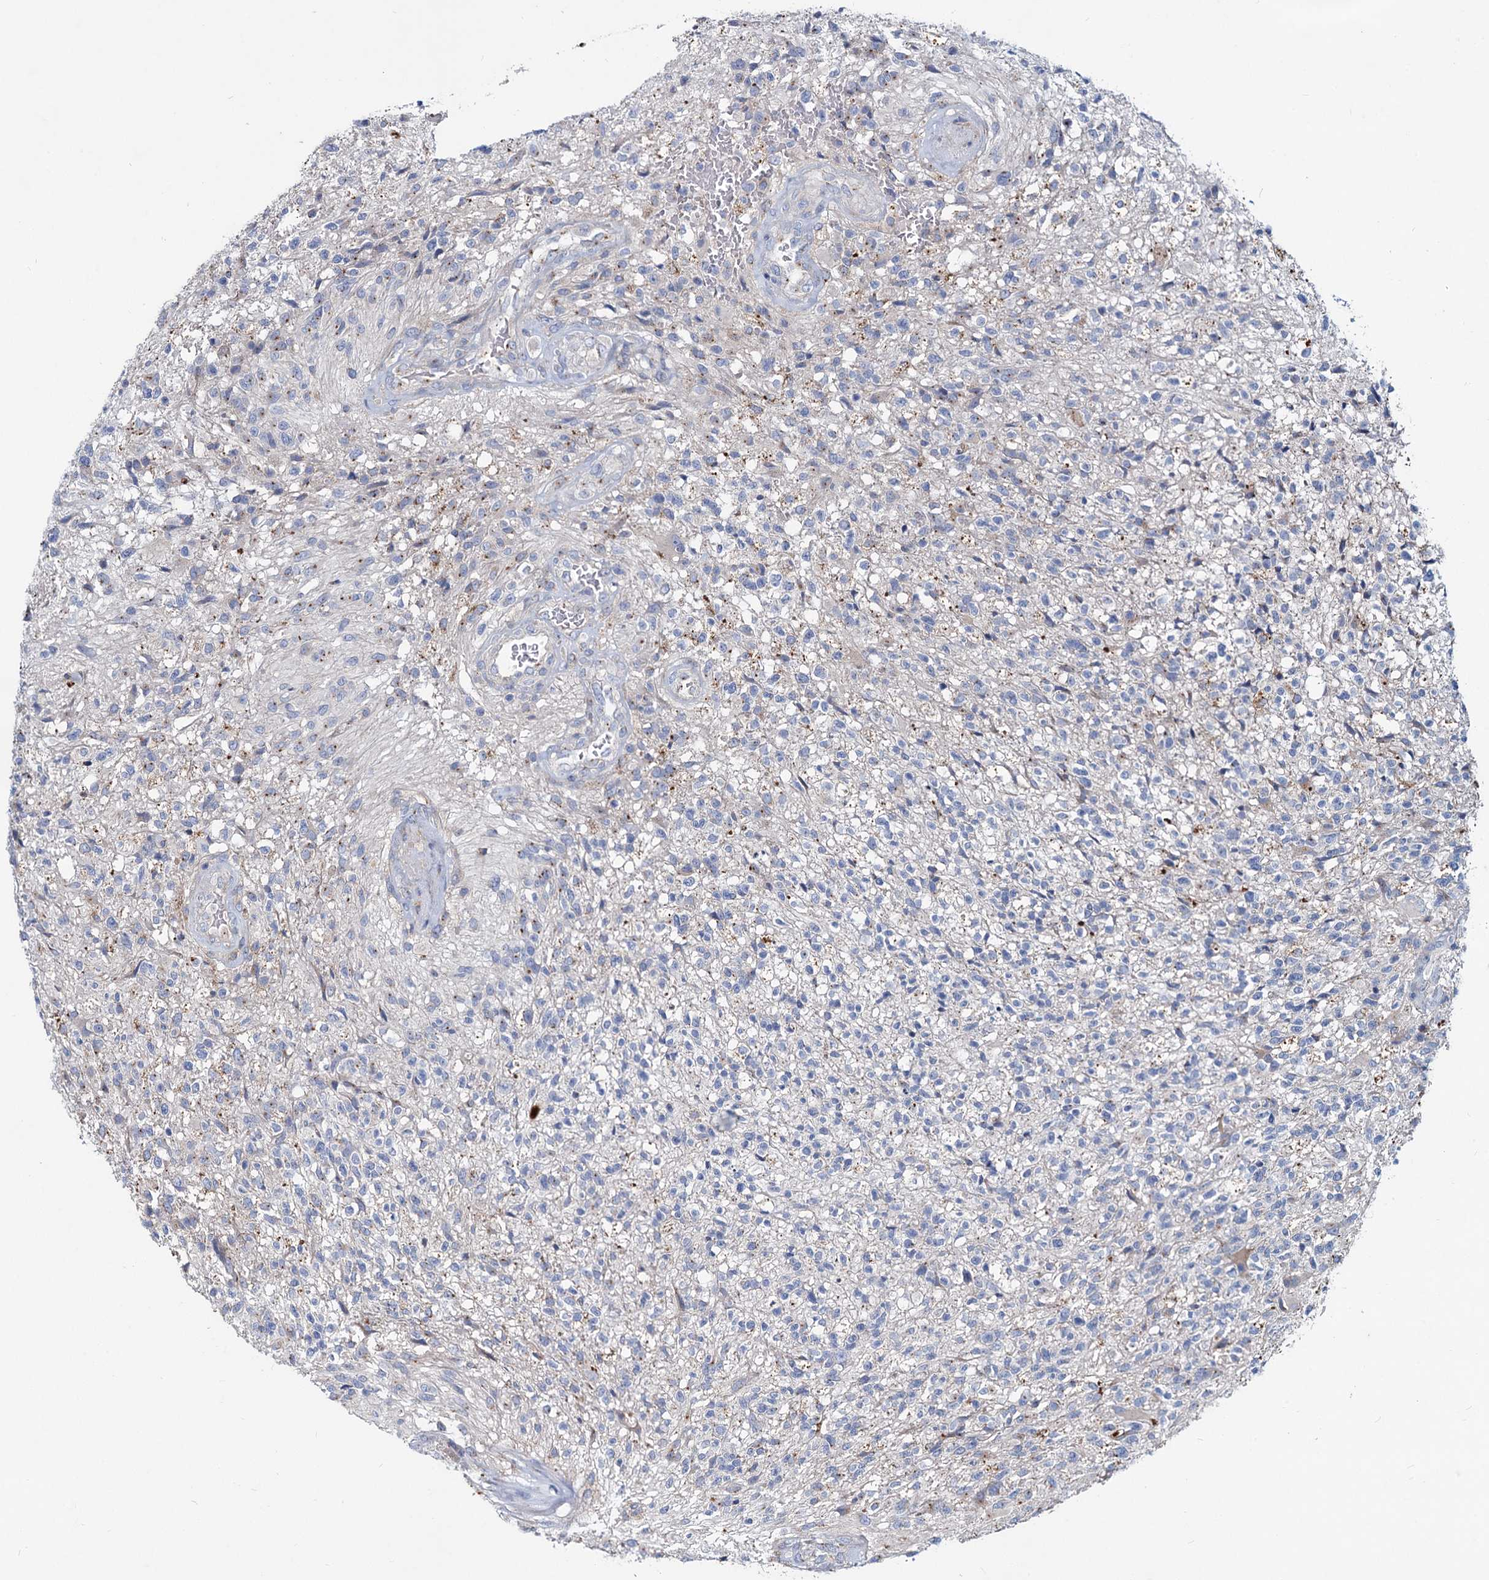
{"staining": {"intensity": "negative", "quantity": "none", "location": "none"}, "tissue": "glioma", "cell_type": "Tumor cells", "image_type": "cancer", "snomed": [{"axis": "morphology", "description": "Glioma, malignant, High grade"}, {"axis": "topography", "description": "Brain"}], "caption": "IHC of human glioma displays no staining in tumor cells. (Brightfield microscopy of DAB immunohistochemistry at high magnification).", "gene": "AGBL4", "patient": {"sex": "male", "age": 56}}